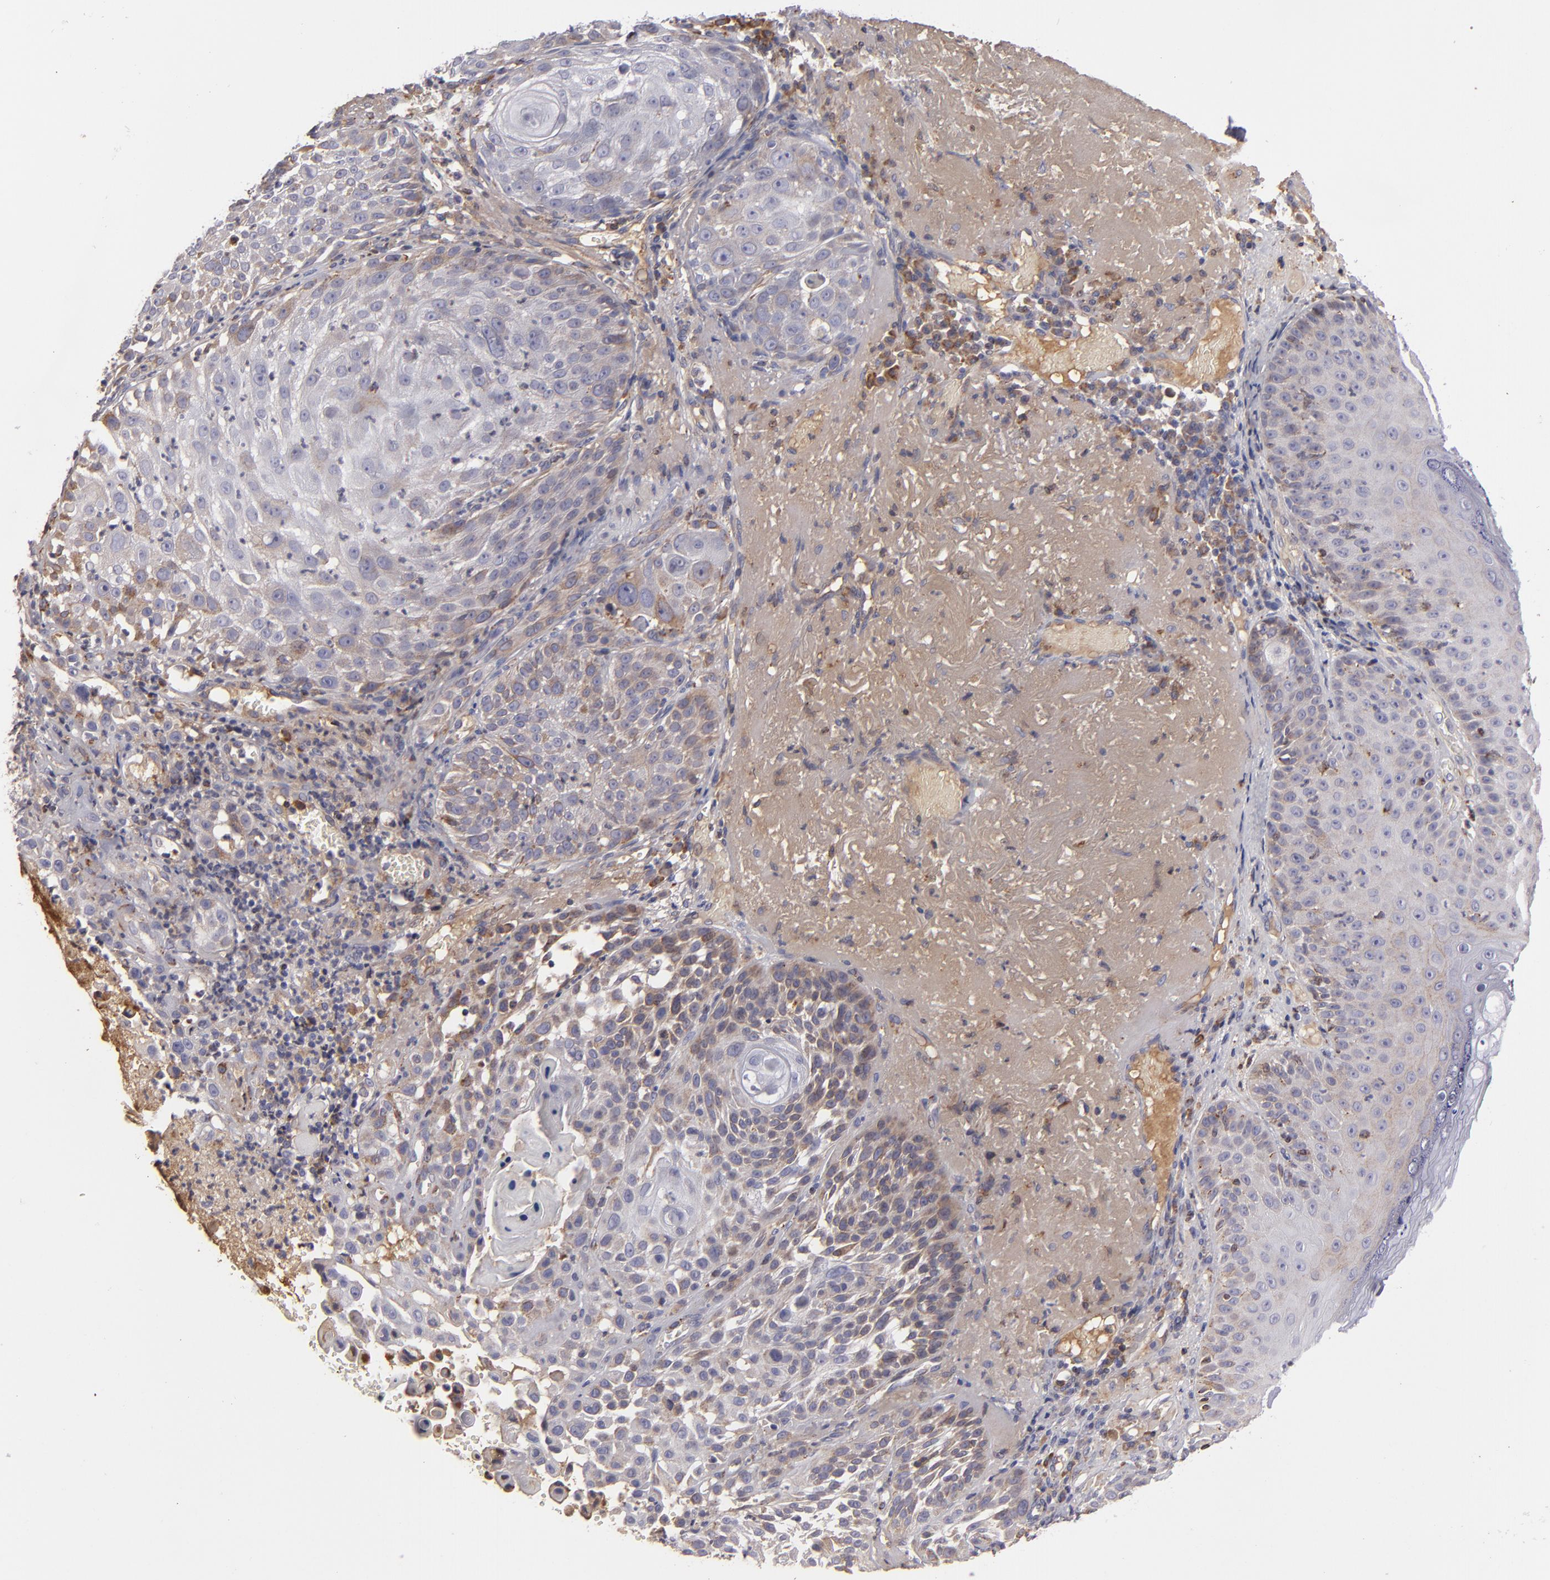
{"staining": {"intensity": "weak", "quantity": "25%-75%", "location": "cytoplasmic/membranous"}, "tissue": "skin cancer", "cell_type": "Tumor cells", "image_type": "cancer", "snomed": [{"axis": "morphology", "description": "Squamous cell carcinoma, NOS"}, {"axis": "topography", "description": "Skin"}], "caption": "Skin cancer (squamous cell carcinoma) stained for a protein (brown) shows weak cytoplasmic/membranous positive expression in about 25%-75% of tumor cells.", "gene": "CFB", "patient": {"sex": "female", "age": 89}}